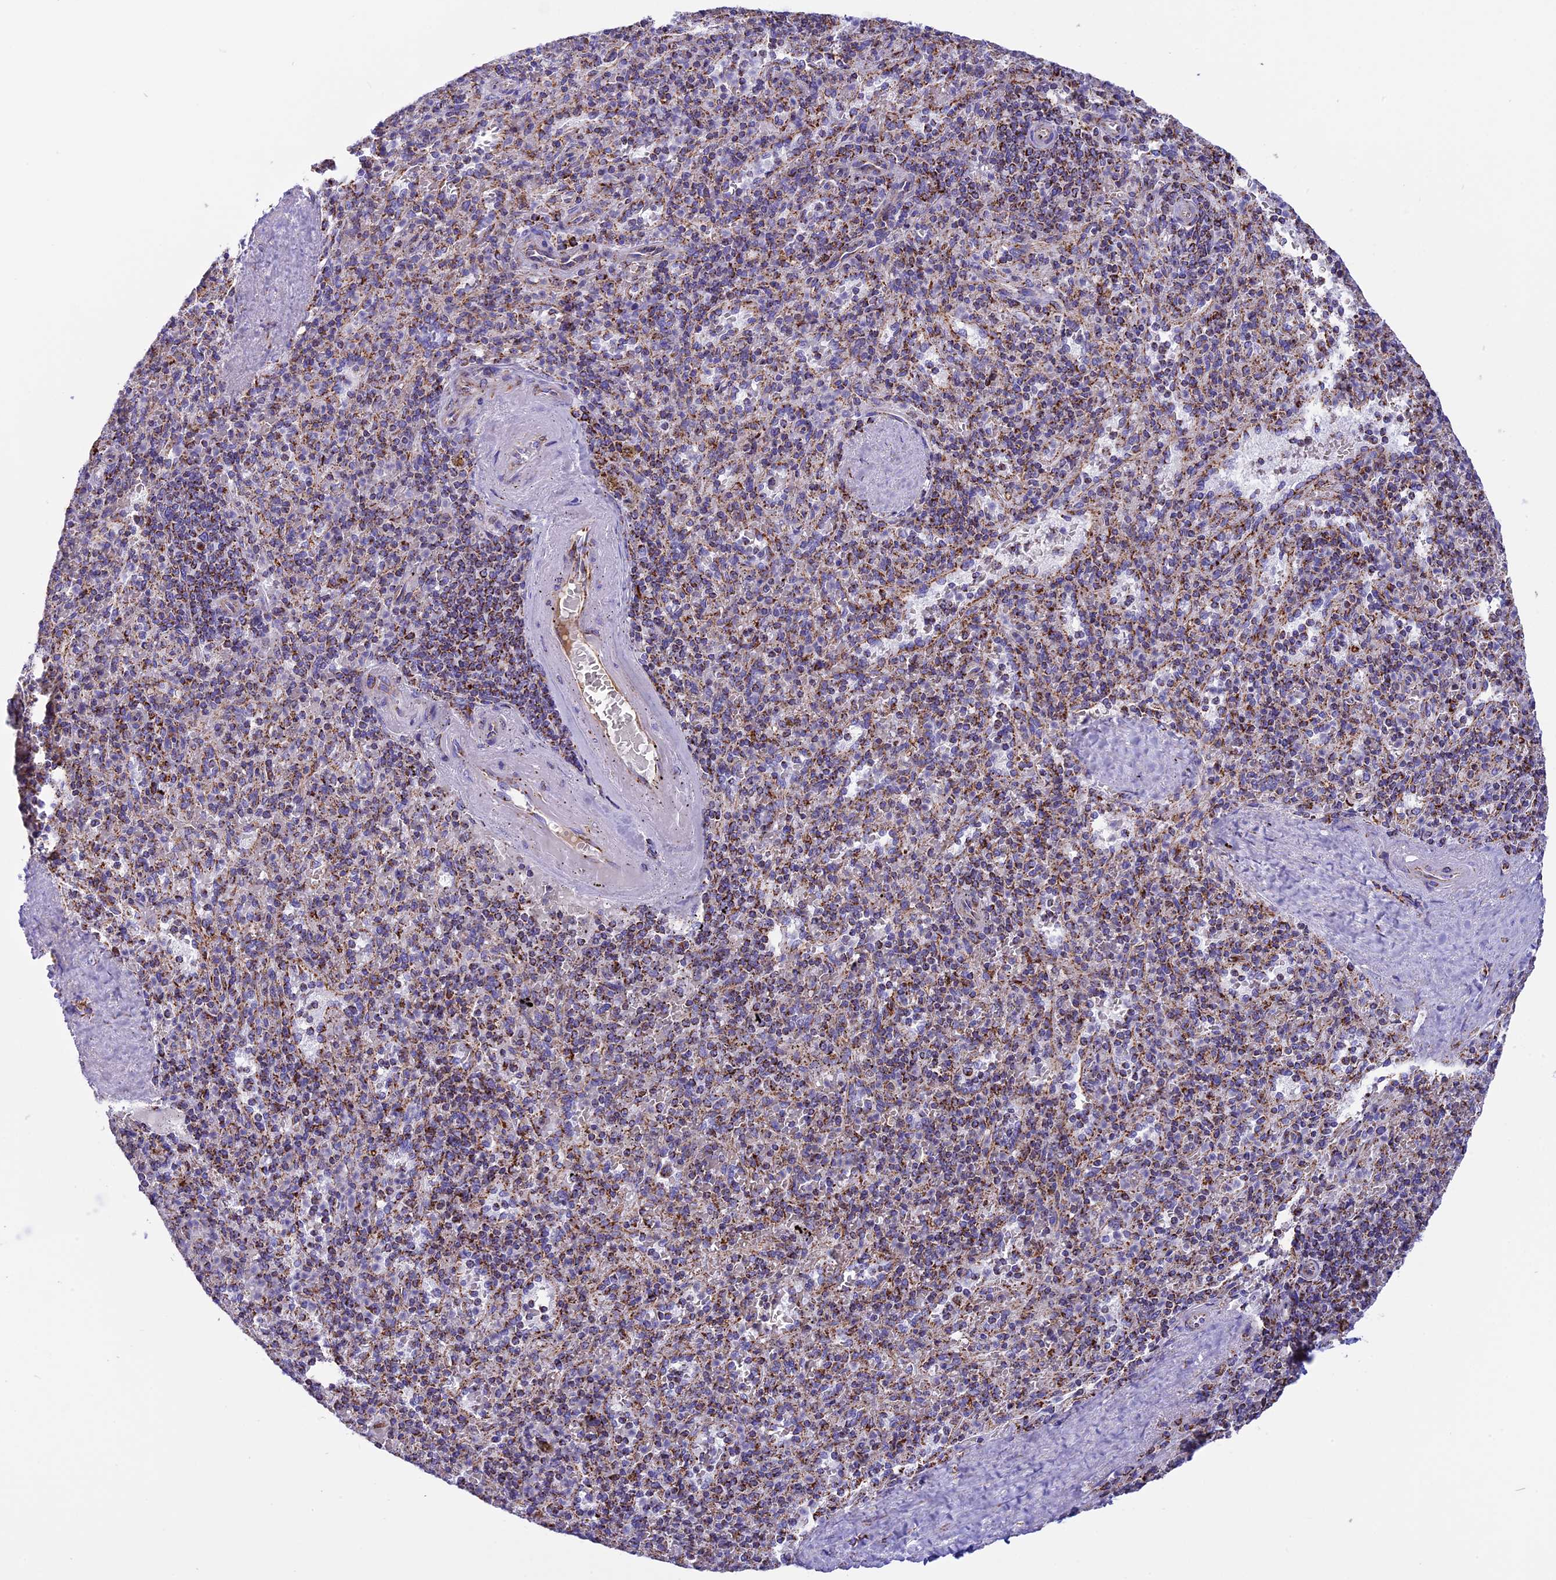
{"staining": {"intensity": "moderate", "quantity": "25%-75%", "location": "cytoplasmic/membranous"}, "tissue": "spleen", "cell_type": "Cells in red pulp", "image_type": "normal", "snomed": [{"axis": "morphology", "description": "Normal tissue, NOS"}, {"axis": "topography", "description": "Spleen"}], "caption": "This is a photomicrograph of immunohistochemistry (IHC) staining of unremarkable spleen, which shows moderate staining in the cytoplasmic/membranous of cells in red pulp.", "gene": "KCNG1", "patient": {"sex": "male", "age": 82}}